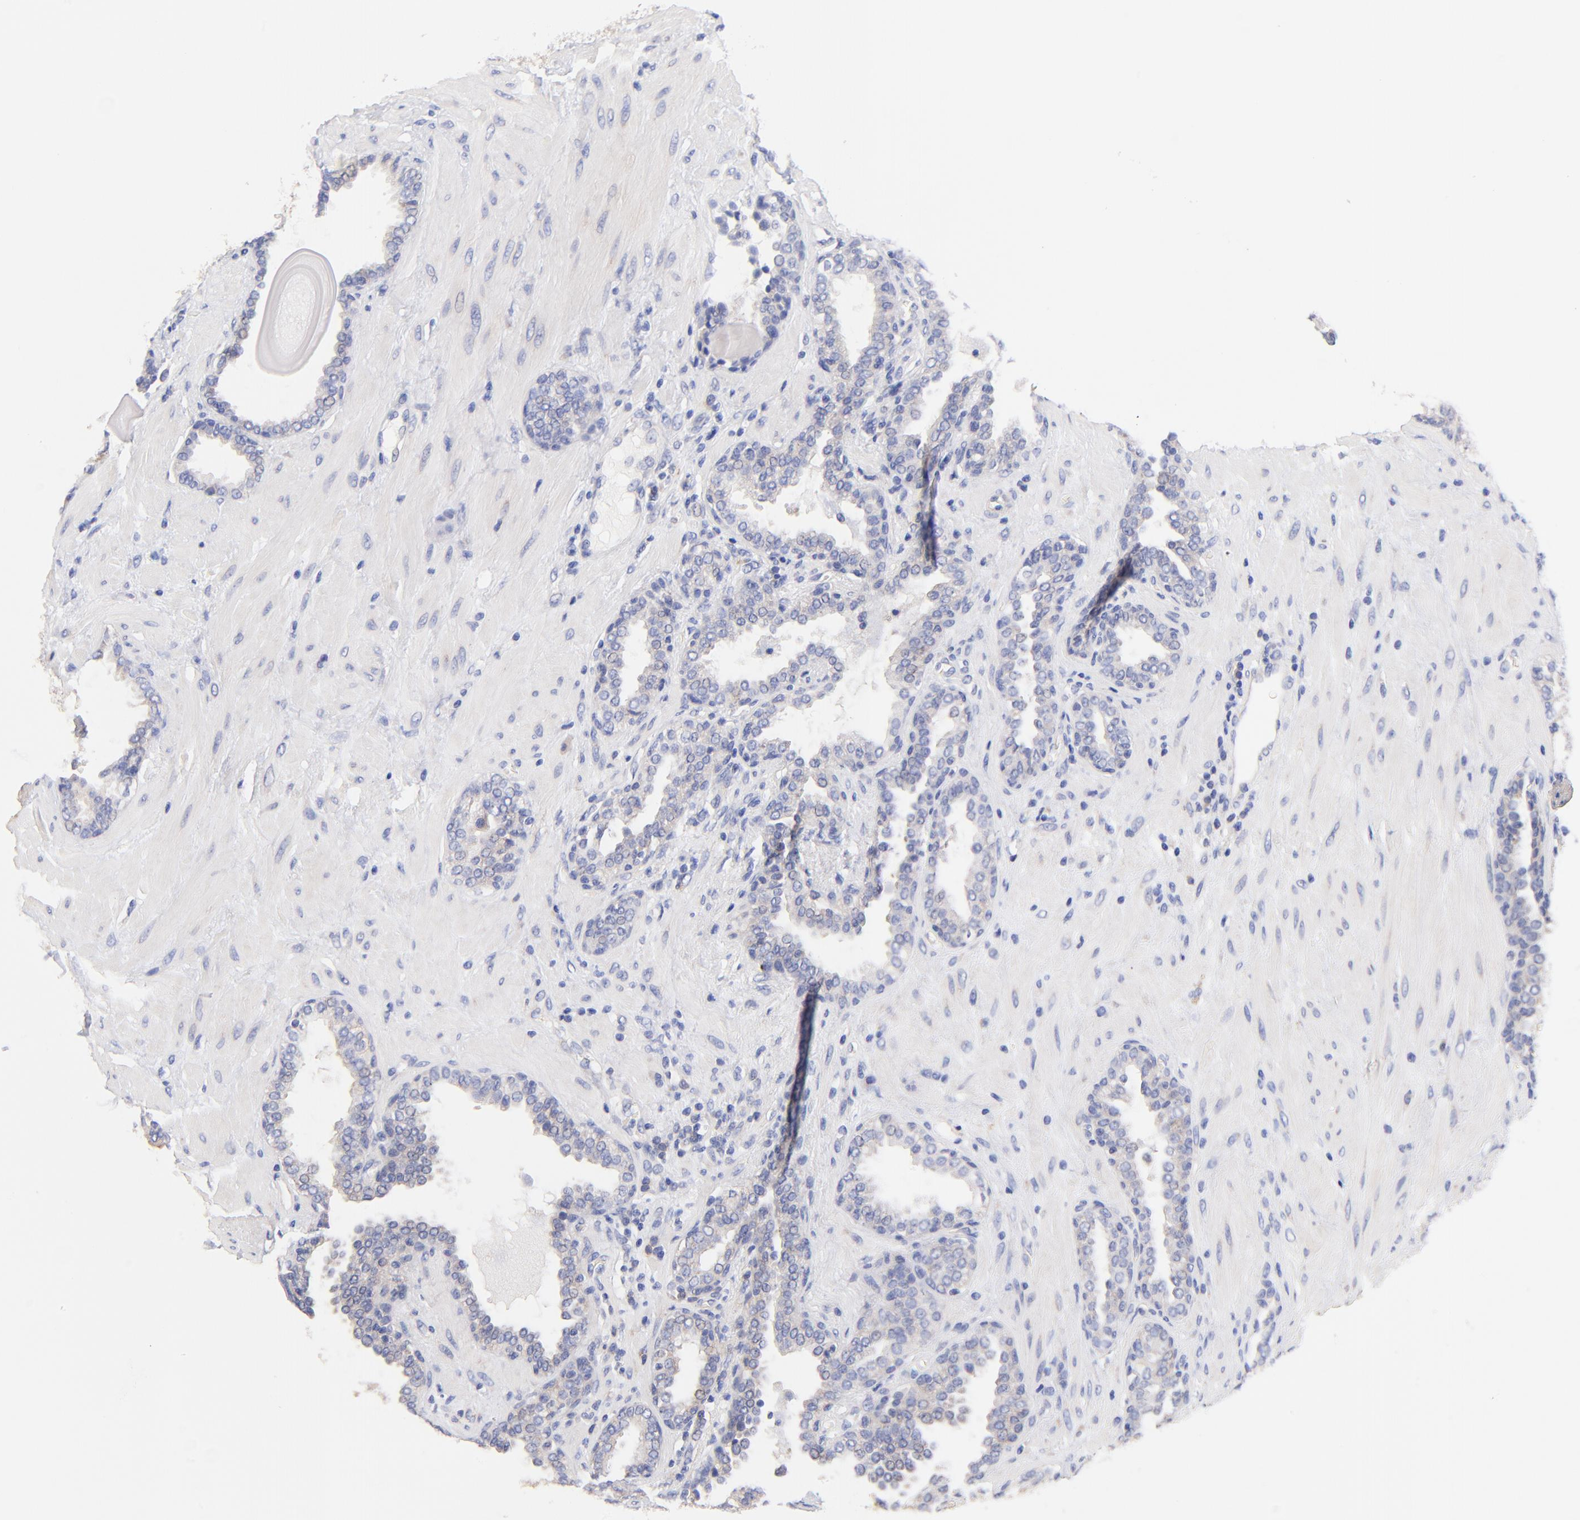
{"staining": {"intensity": "weak", "quantity": ">75%", "location": "cytoplasmic/membranous"}, "tissue": "prostate", "cell_type": "Glandular cells", "image_type": "normal", "snomed": [{"axis": "morphology", "description": "Normal tissue, NOS"}, {"axis": "topography", "description": "Prostate"}], "caption": "Immunohistochemistry (IHC) (DAB (3,3'-diaminobenzidine)) staining of unremarkable prostate reveals weak cytoplasmic/membranous protein staining in approximately >75% of glandular cells. (Brightfield microscopy of DAB IHC at high magnification).", "gene": "TNFRSF13C", "patient": {"sex": "male", "age": 51}}